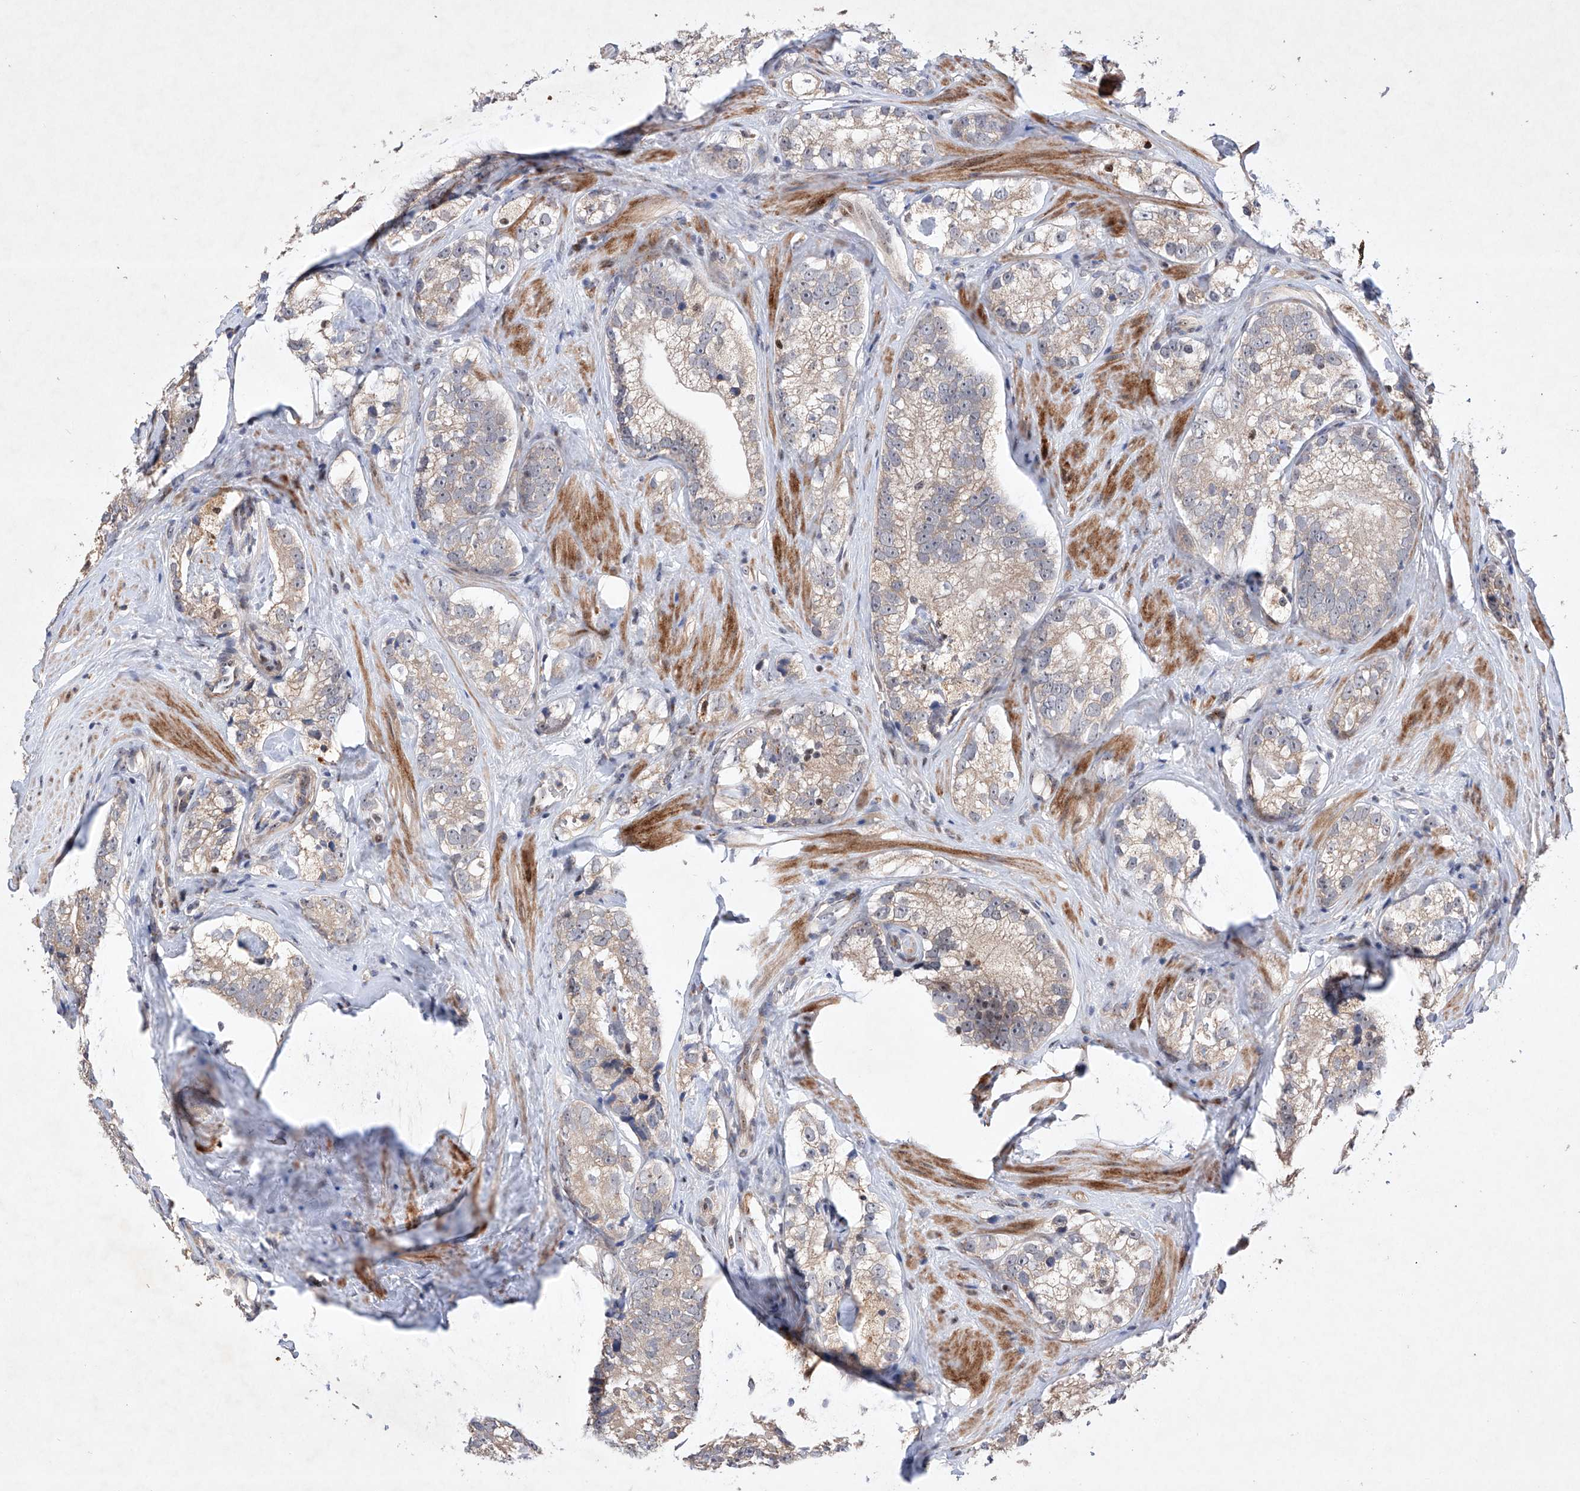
{"staining": {"intensity": "weak", "quantity": "<25%", "location": "cytoplasmic/membranous"}, "tissue": "prostate cancer", "cell_type": "Tumor cells", "image_type": "cancer", "snomed": [{"axis": "morphology", "description": "Adenocarcinoma, High grade"}, {"axis": "topography", "description": "Prostate"}], "caption": "High power microscopy micrograph of an immunohistochemistry image of prostate cancer (high-grade adenocarcinoma), revealing no significant positivity in tumor cells. (DAB (3,3'-diaminobenzidine) immunohistochemistry (IHC) with hematoxylin counter stain).", "gene": "AFG1L", "patient": {"sex": "male", "age": 56}}